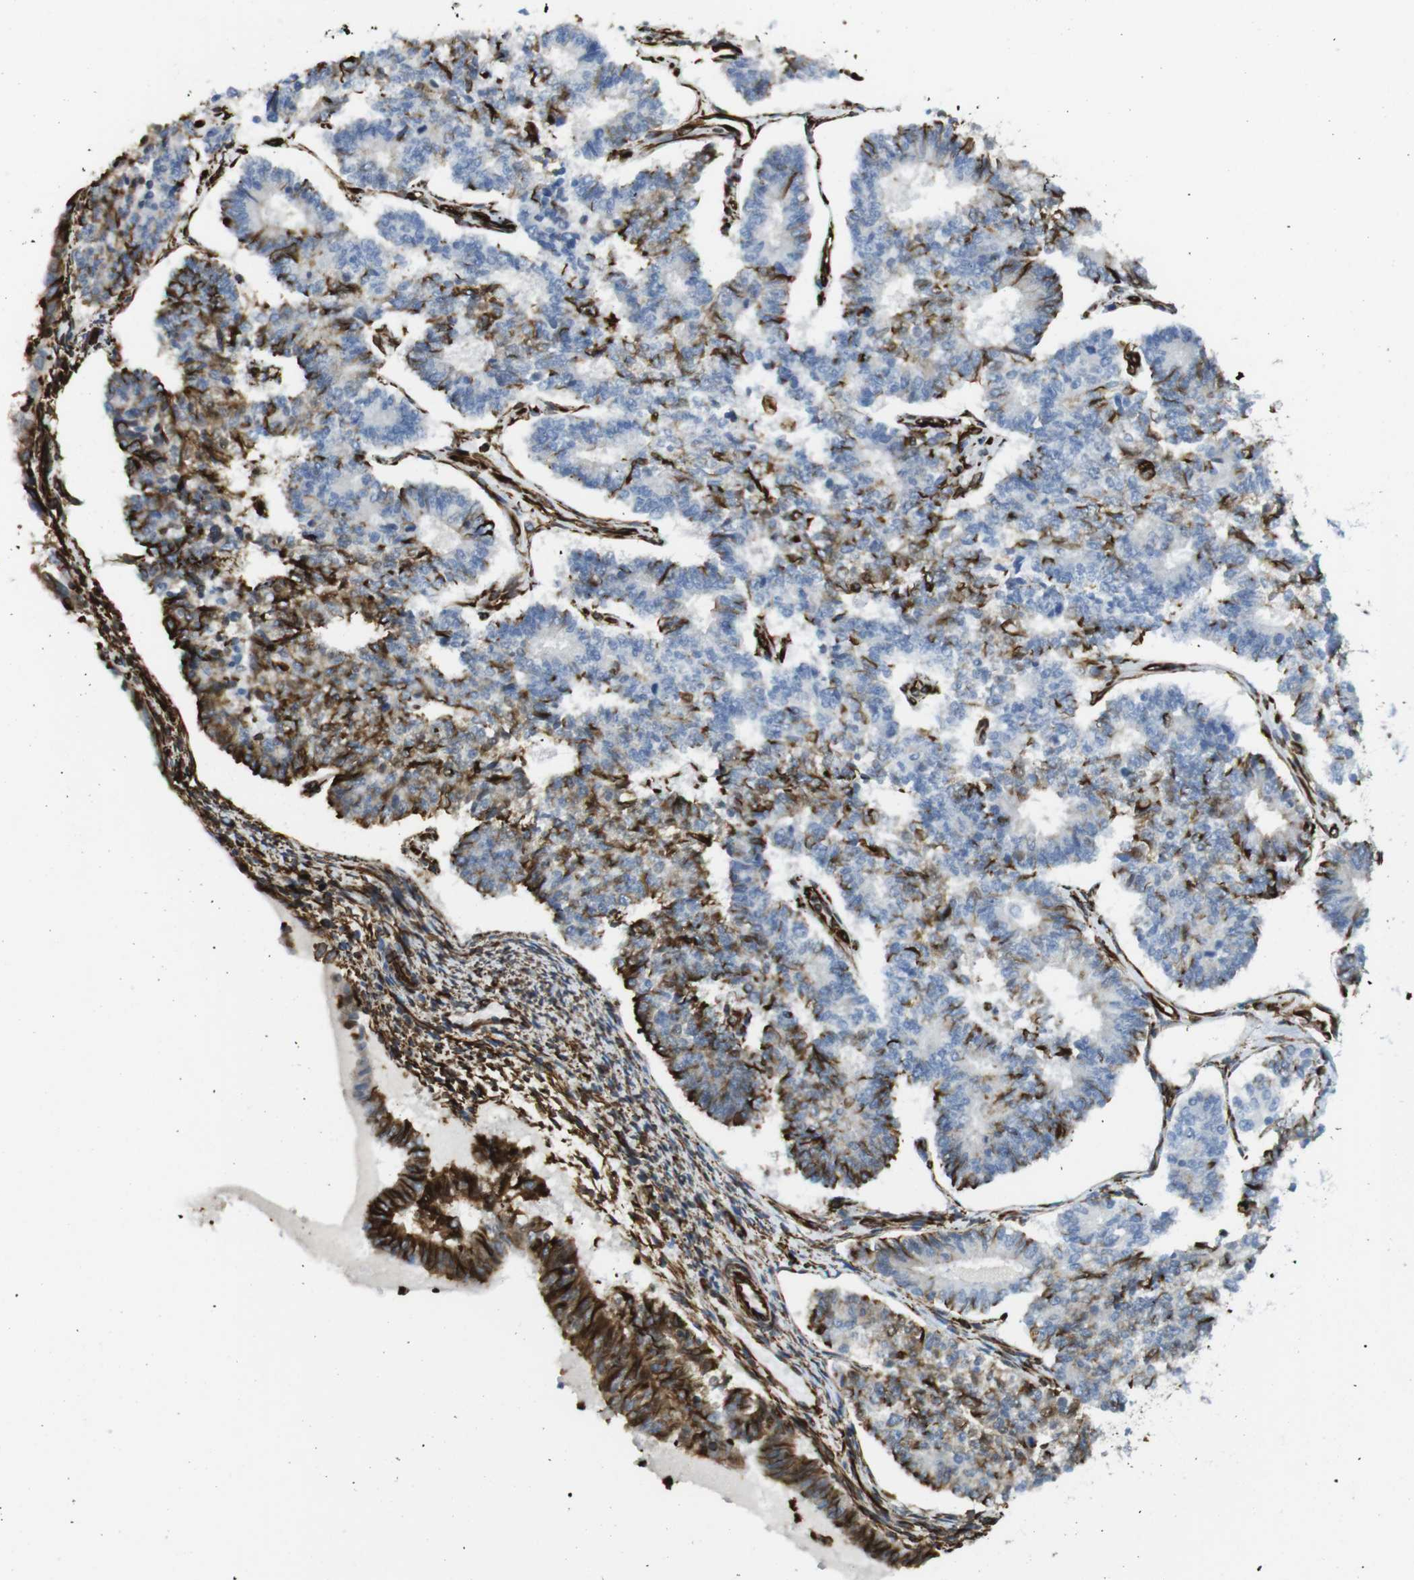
{"staining": {"intensity": "strong", "quantity": "25%-75%", "location": "cytoplasmic/membranous"}, "tissue": "endometrial cancer", "cell_type": "Tumor cells", "image_type": "cancer", "snomed": [{"axis": "morphology", "description": "Adenocarcinoma, NOS"}, {"axis": "topography", "description": "Endometrium"}], "caption": "Endometrial adenocarcinoma was stained to show a protein in brown. There is high levels of strong cytoplasmic/membranous expression in approximately 25%-75% of tumor cells.", "gene": "RALGPS1", "patient": {"sex": "female", "age": 70}}